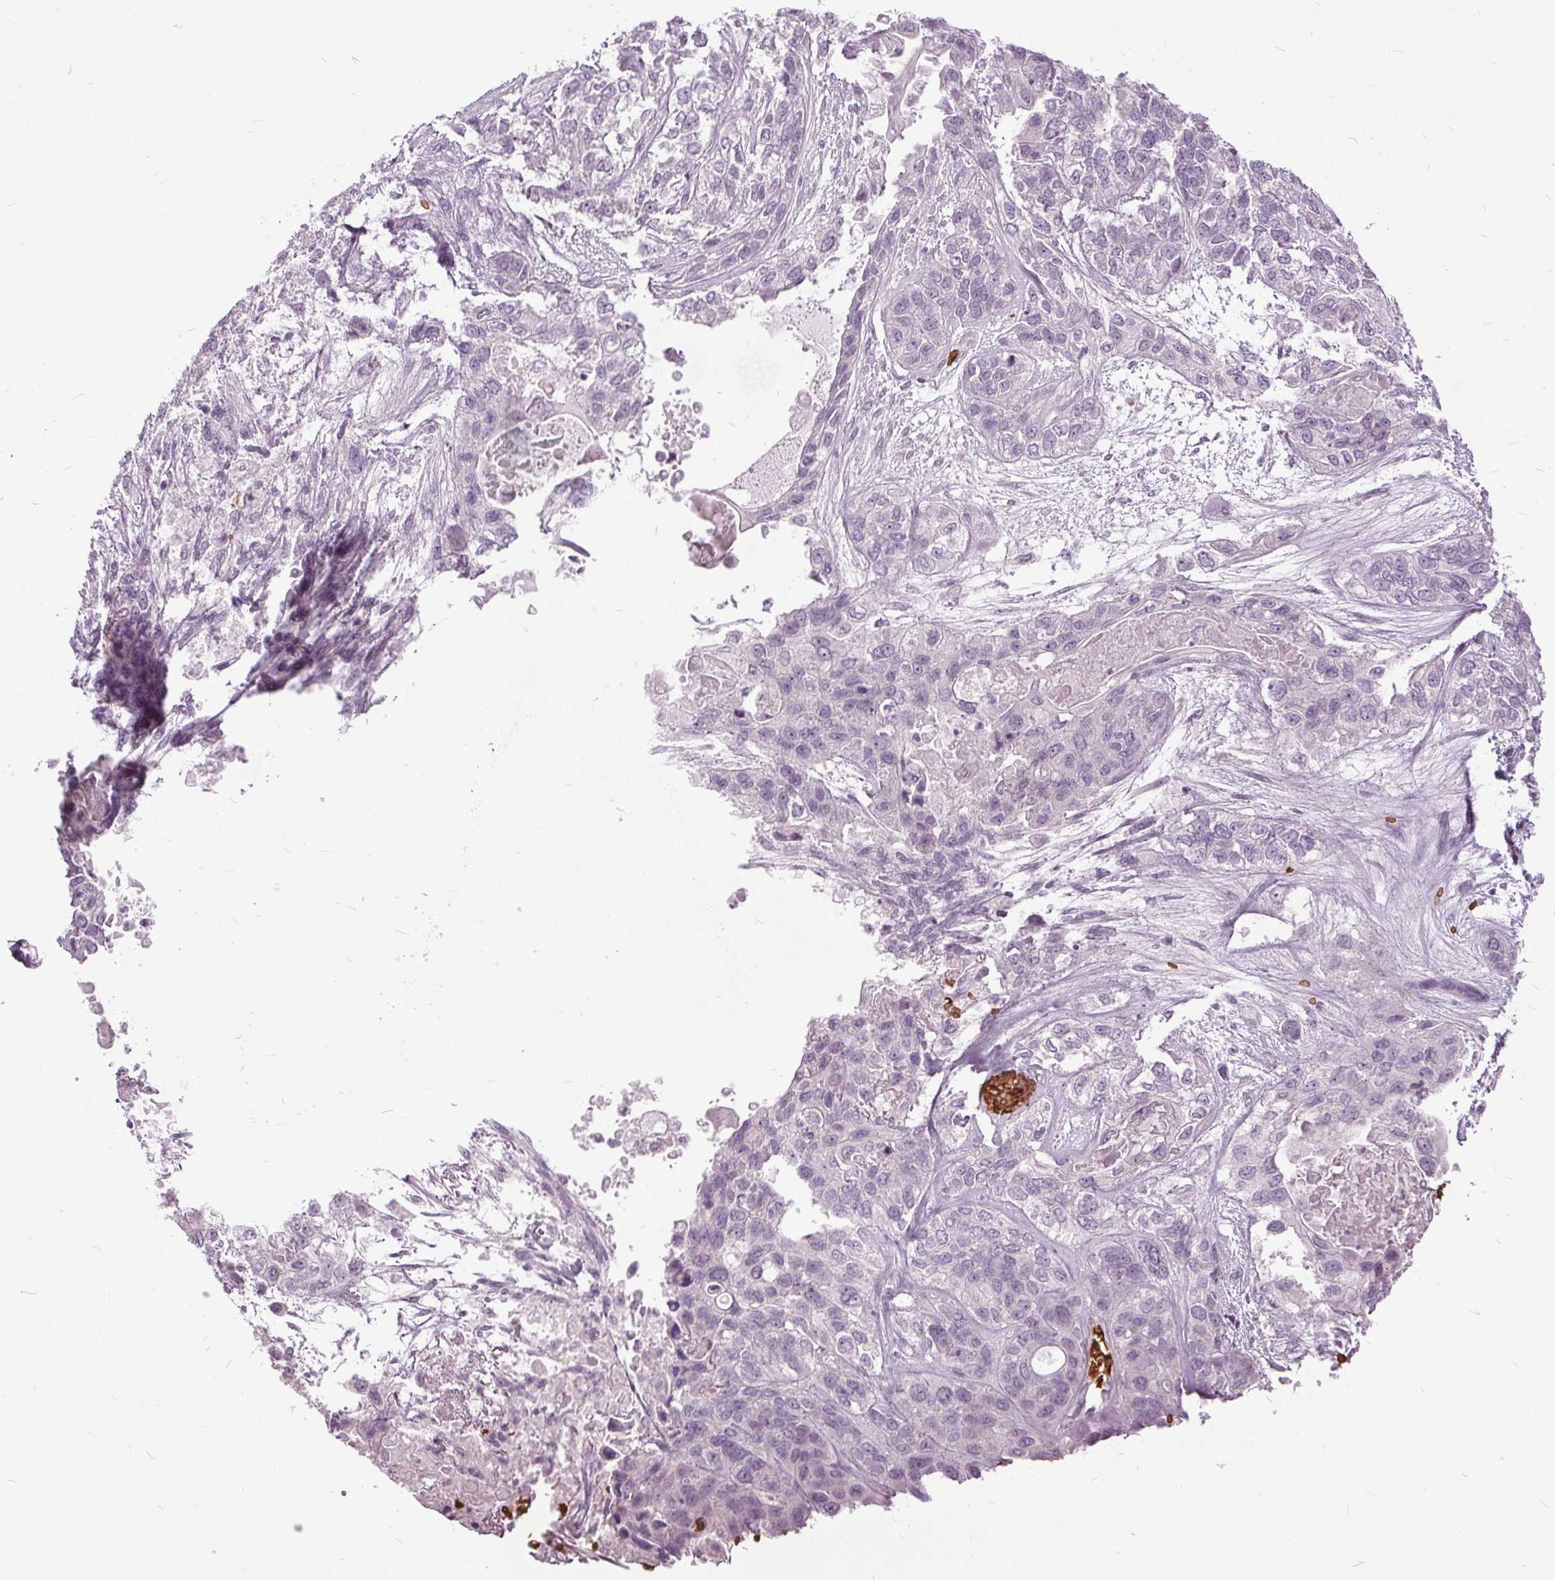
{"staining": {"intensity": "negative", "quantity": "none", "location": "none"}, "tissue": "lung cancer", "cell_type": "Tumor cells", "image_type": "cancer", "snomed": [{"axis": "morphology", "description": "Squamous cell carcinoma, NOS"}, {"axis": "topography", "description": "Lung"}], "caption": "This is an immunohistochemistry (IHC) photomicrograph of human lung cancer. There is no positivity in tumor cells.", "gene": "SLC4A1", "patient": {"sex": "female", "age": 70}}